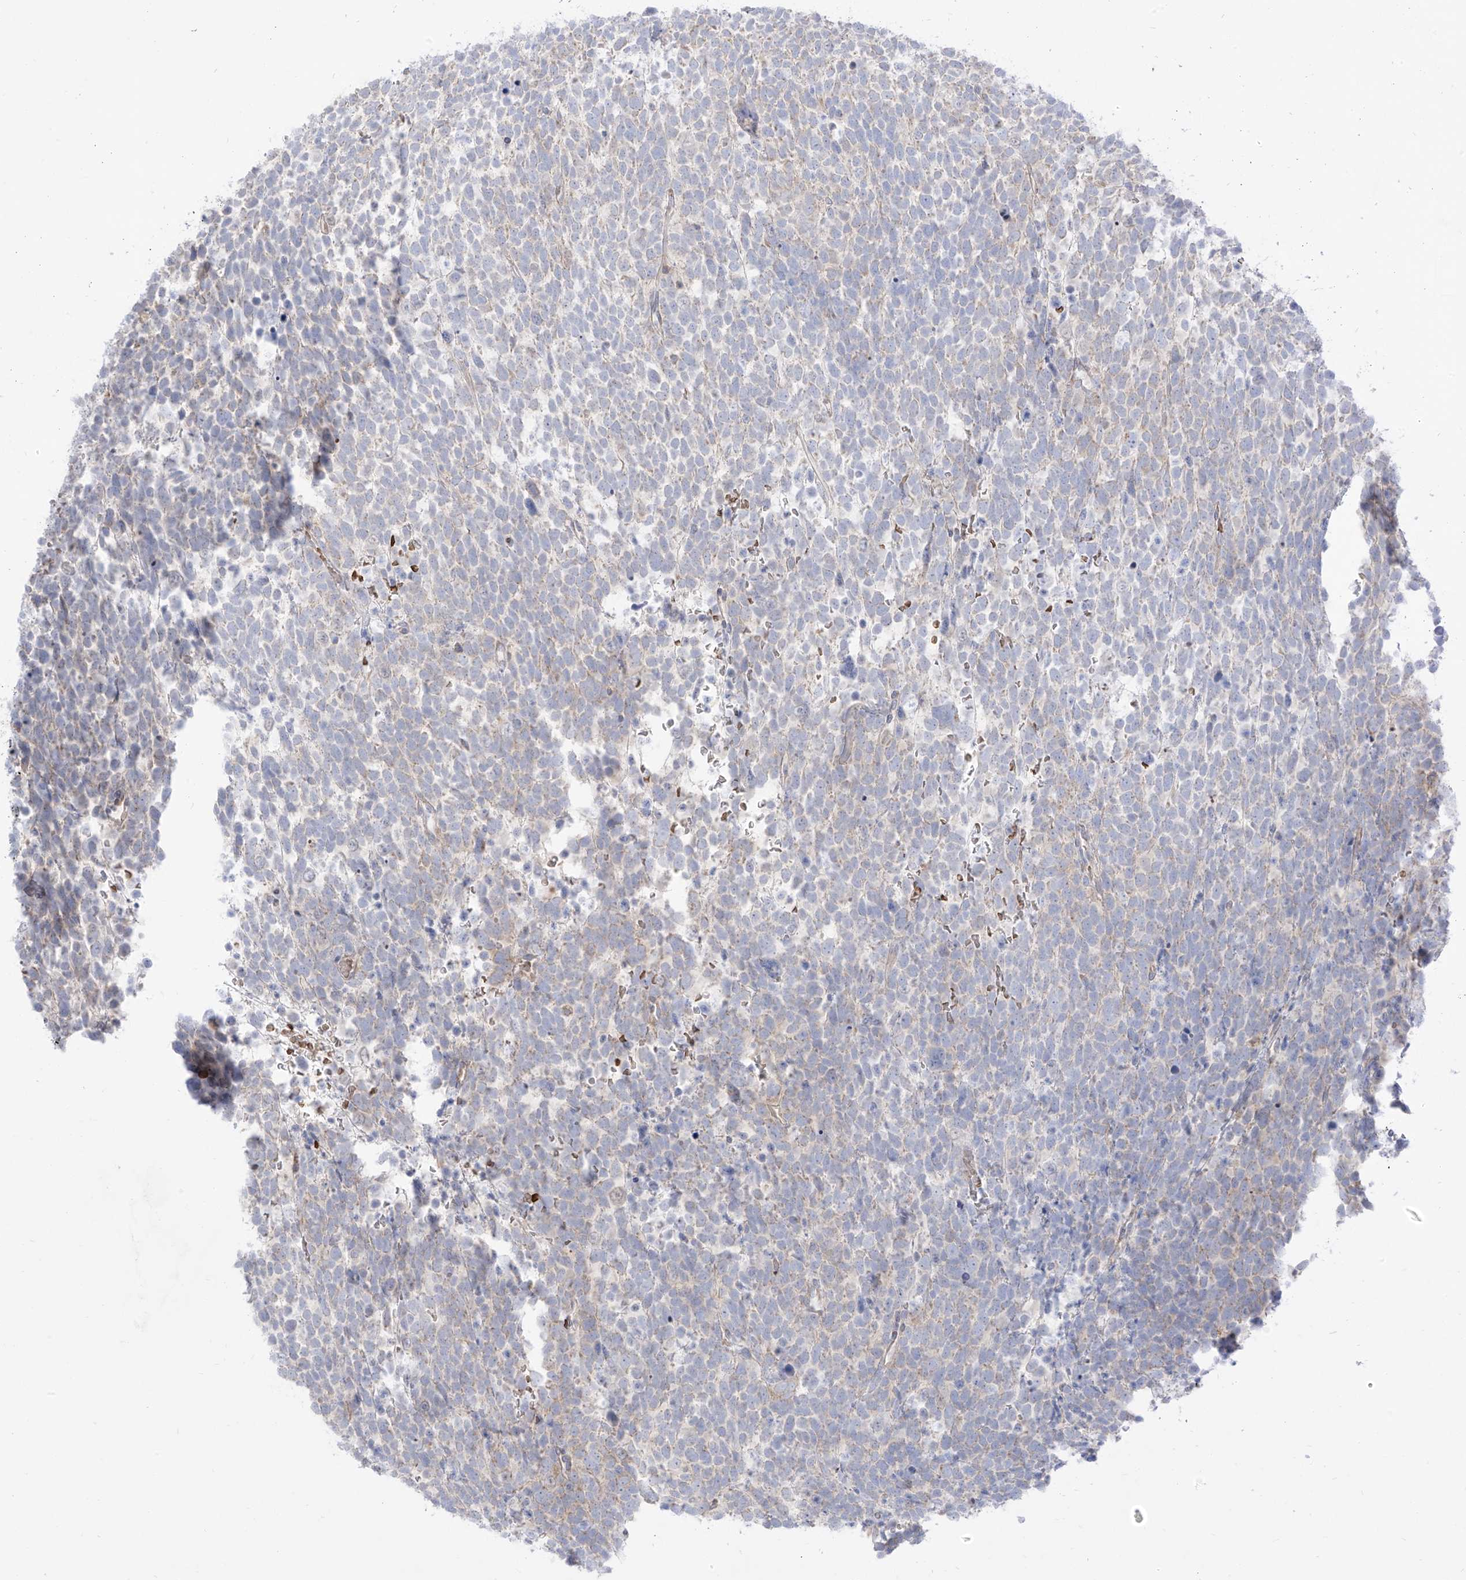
{"staining": {"intensity": "weak", "quantity": "<25%", "location": "cytoplasmic/membranous"}, "tissue": "urothelial cancer", "cell_type": "Tumor cells", "image_type": "cancer", "snomed": [{"axis": "morphology", "description": "Urothelial carcinoma, High grade"}, {"axis": "topography", "description": "Urinary bladder"}], "caption": "This histopathology image is of urothelial cancer stained with IHC to label a protein in brown with the nuclei are counter-stained blue. There is no staining in tumor cells. Nuclei are stained in blue.", "gene": "ARHGEF40", "patient": {"sex": "female", "age": 82}}